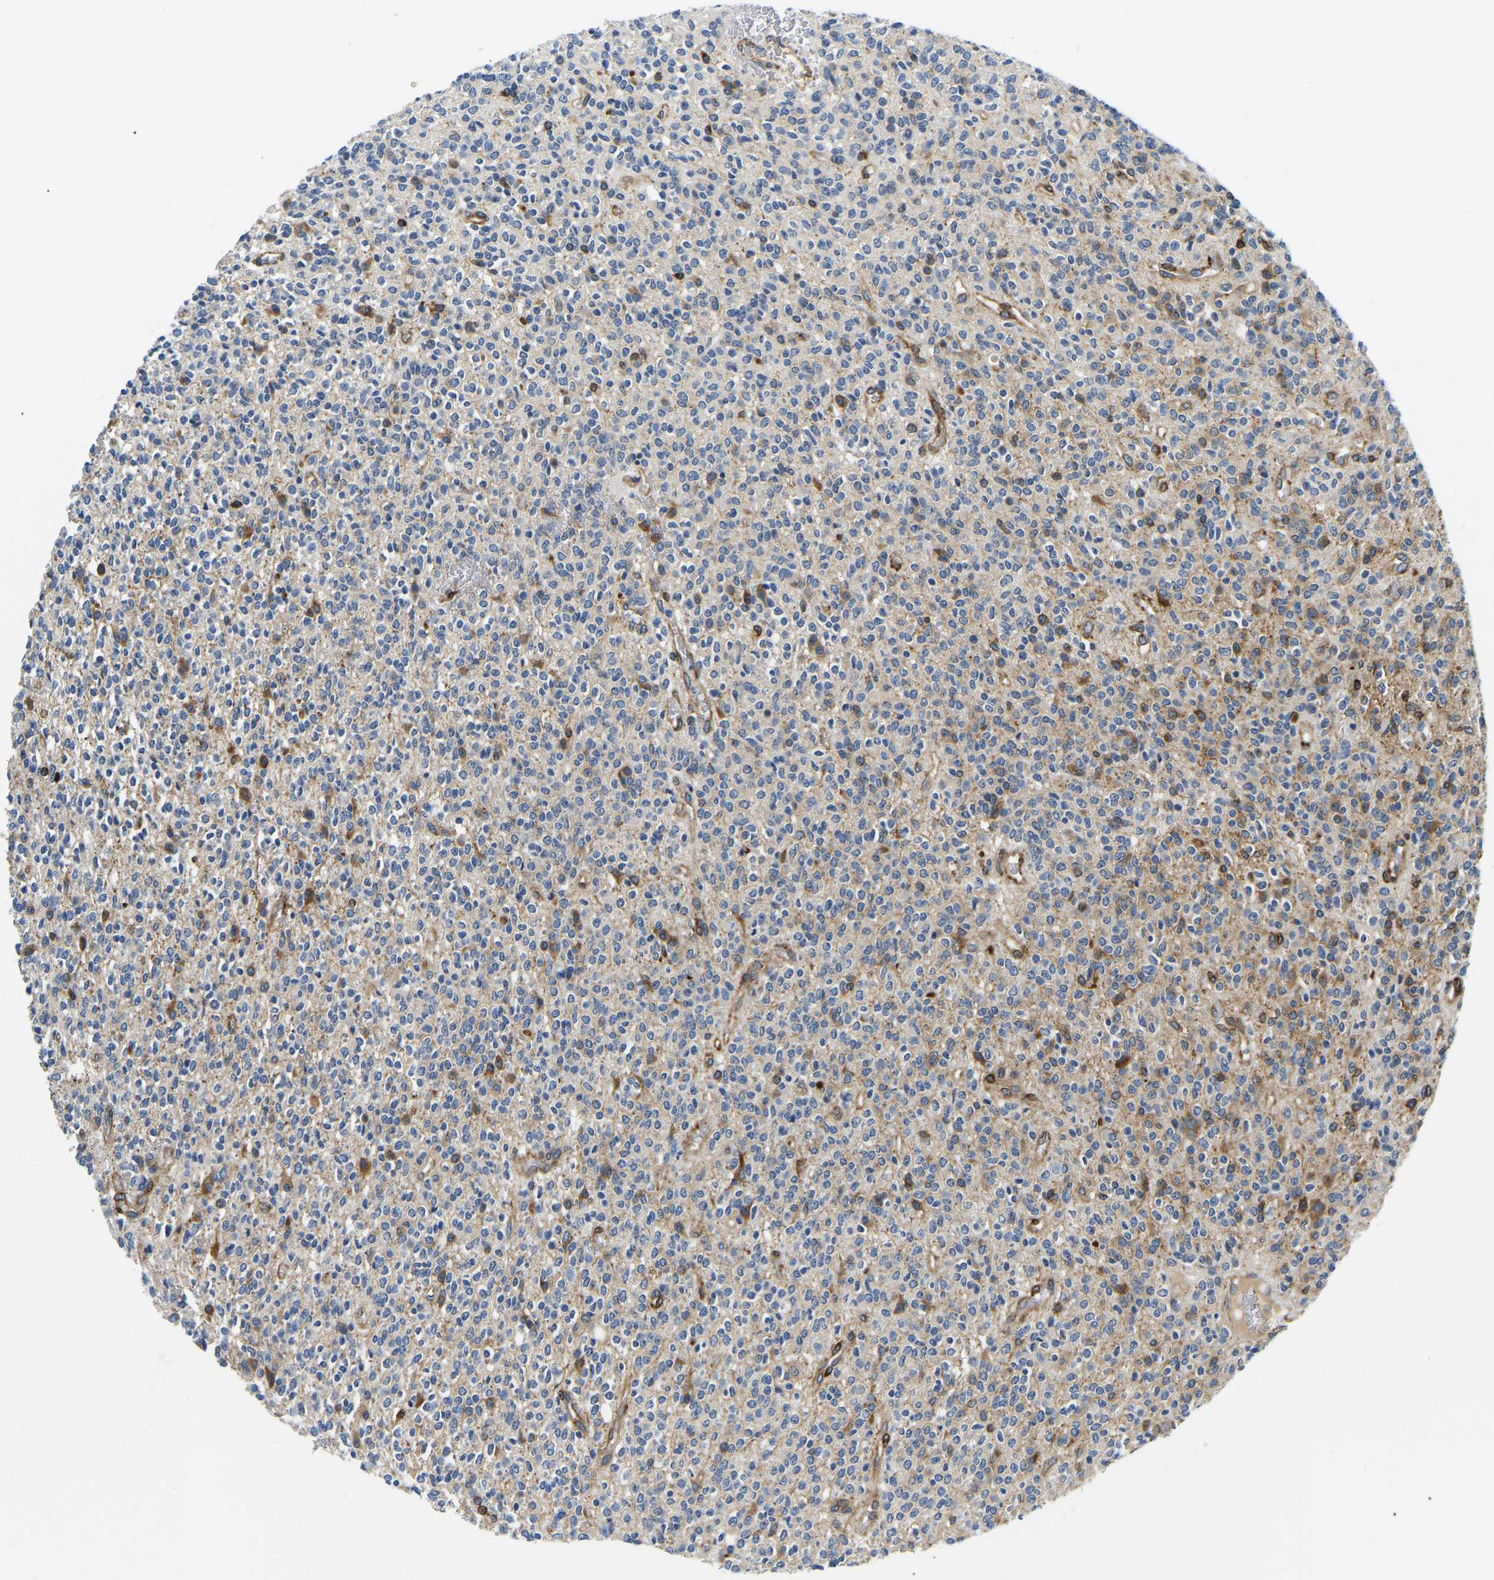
{"staining": {"intensity": "moderate", "quantity": "<25%", "location": "cytoplasmic/membranous"}, "tissue": "glioma", "cell_type": "Tumor cells", "image_type": "cancer", "snomed": [{"axis": "morphology", "description": "Glioma, malignant, High grade"}, {"axis": "topography", "description": "Brain"}], "caption": "Malignant glioma (high-grade) stained with DAB immunohistochemistry displays low levels of moderate cytoplasmic/membranous positivity in approximately <25% of tumor cells. (DAB (3,3'-diaminobenzidine) IHC, brown staining for protein, blue staining for nuclei).", "gene": "DUSP8", "patient": {"sex": "male", "age": 34}}